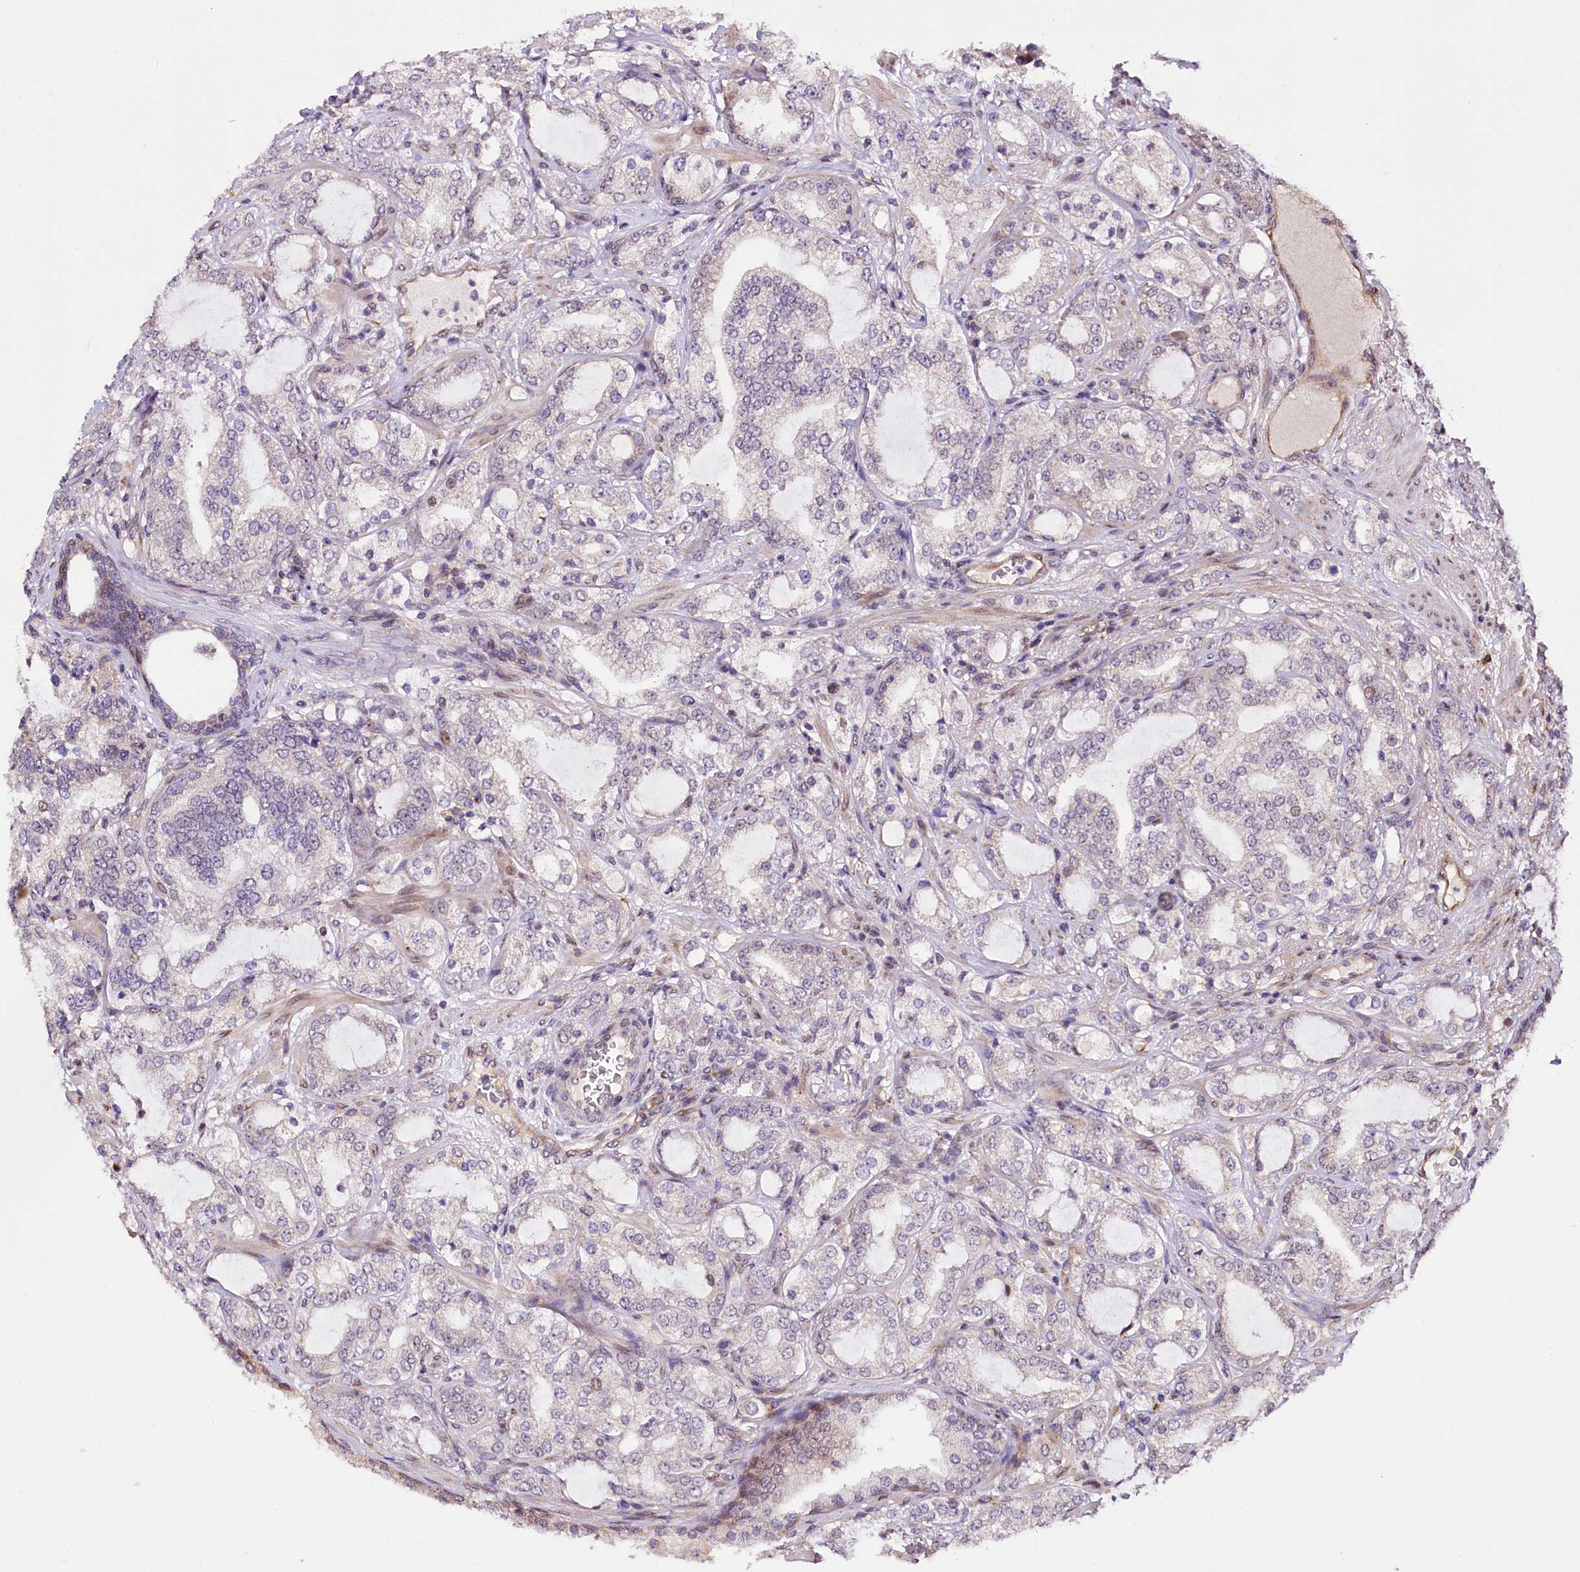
{"staining": {"intensity": "negative", "quantity": "none", "location": "none"}, "tissue": "prostate cancer", "cell_type": "Tumor cells", "image_type": "cancer", "snomed": [{"axis": "morphology", "description": "Adenocarcinoma, High grade"}, {"axis": "topography", "description": "Prostate"}], "caption": "Tumor cells are negative for brown protein staining in high-grade adenocarcinoma (prostate).", "gene": "CUTC", "patient": {"sex": "male", "age": 64}}